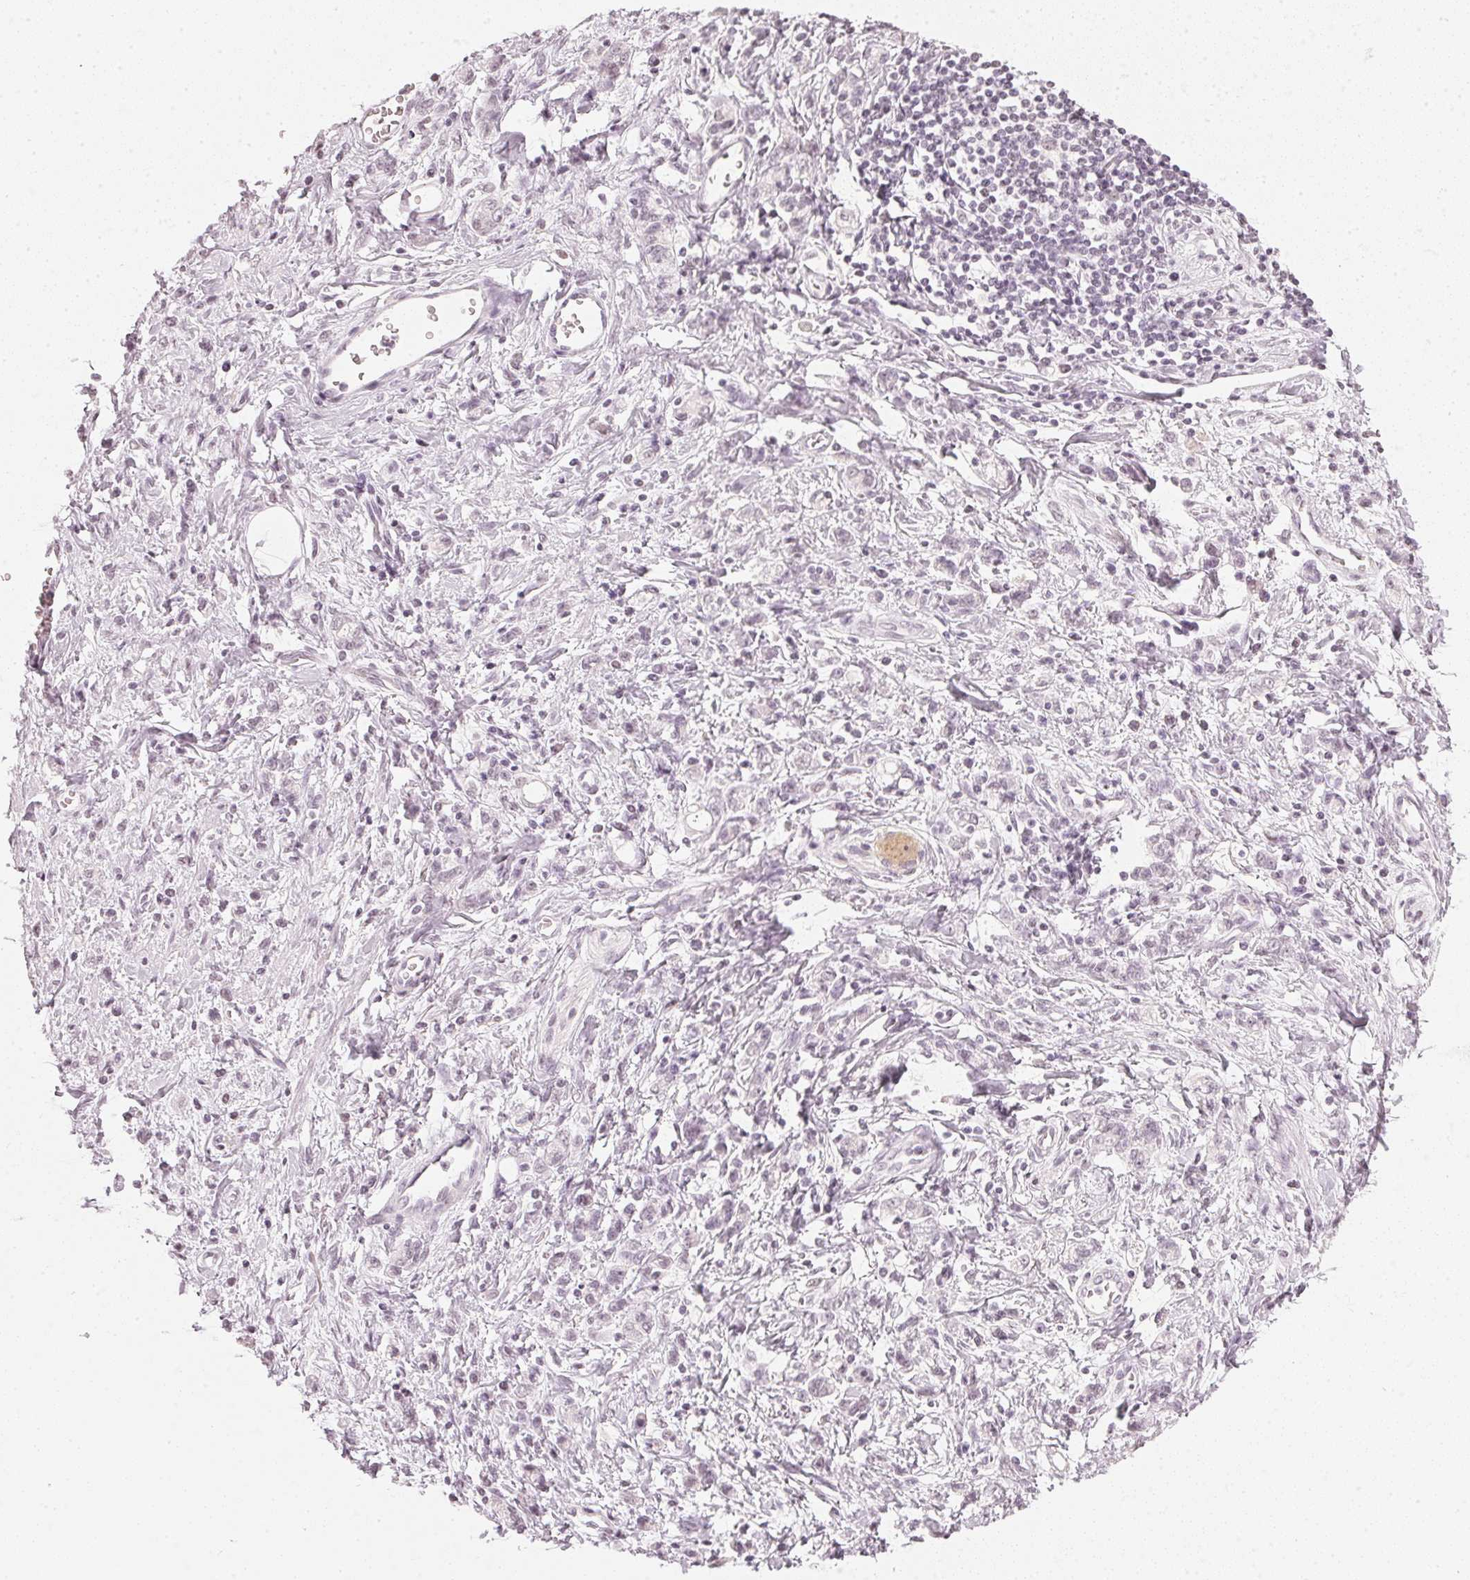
{"staining": {"intensity": "negative", "quantity": "none", "location": "none"}, "tissue": "stomach cancer", "cell_type": "Tumor cells", "image_type": "cancer", "snomed": [{"axis": "morphology", "description": "Adenocarcinoma, NOS"}, {"axis": "topography", "description": "Stomach"}], "caption": "A high-resolution histopathology image shows immunohistochemistry (IHC) staining of adenocarcinoma (stomach), which shows no significant positivity in tumor cells. Nuclei are stained in blue.", "gene": "DNAJC6", "patient": {"sex": "male", "age": 77}}